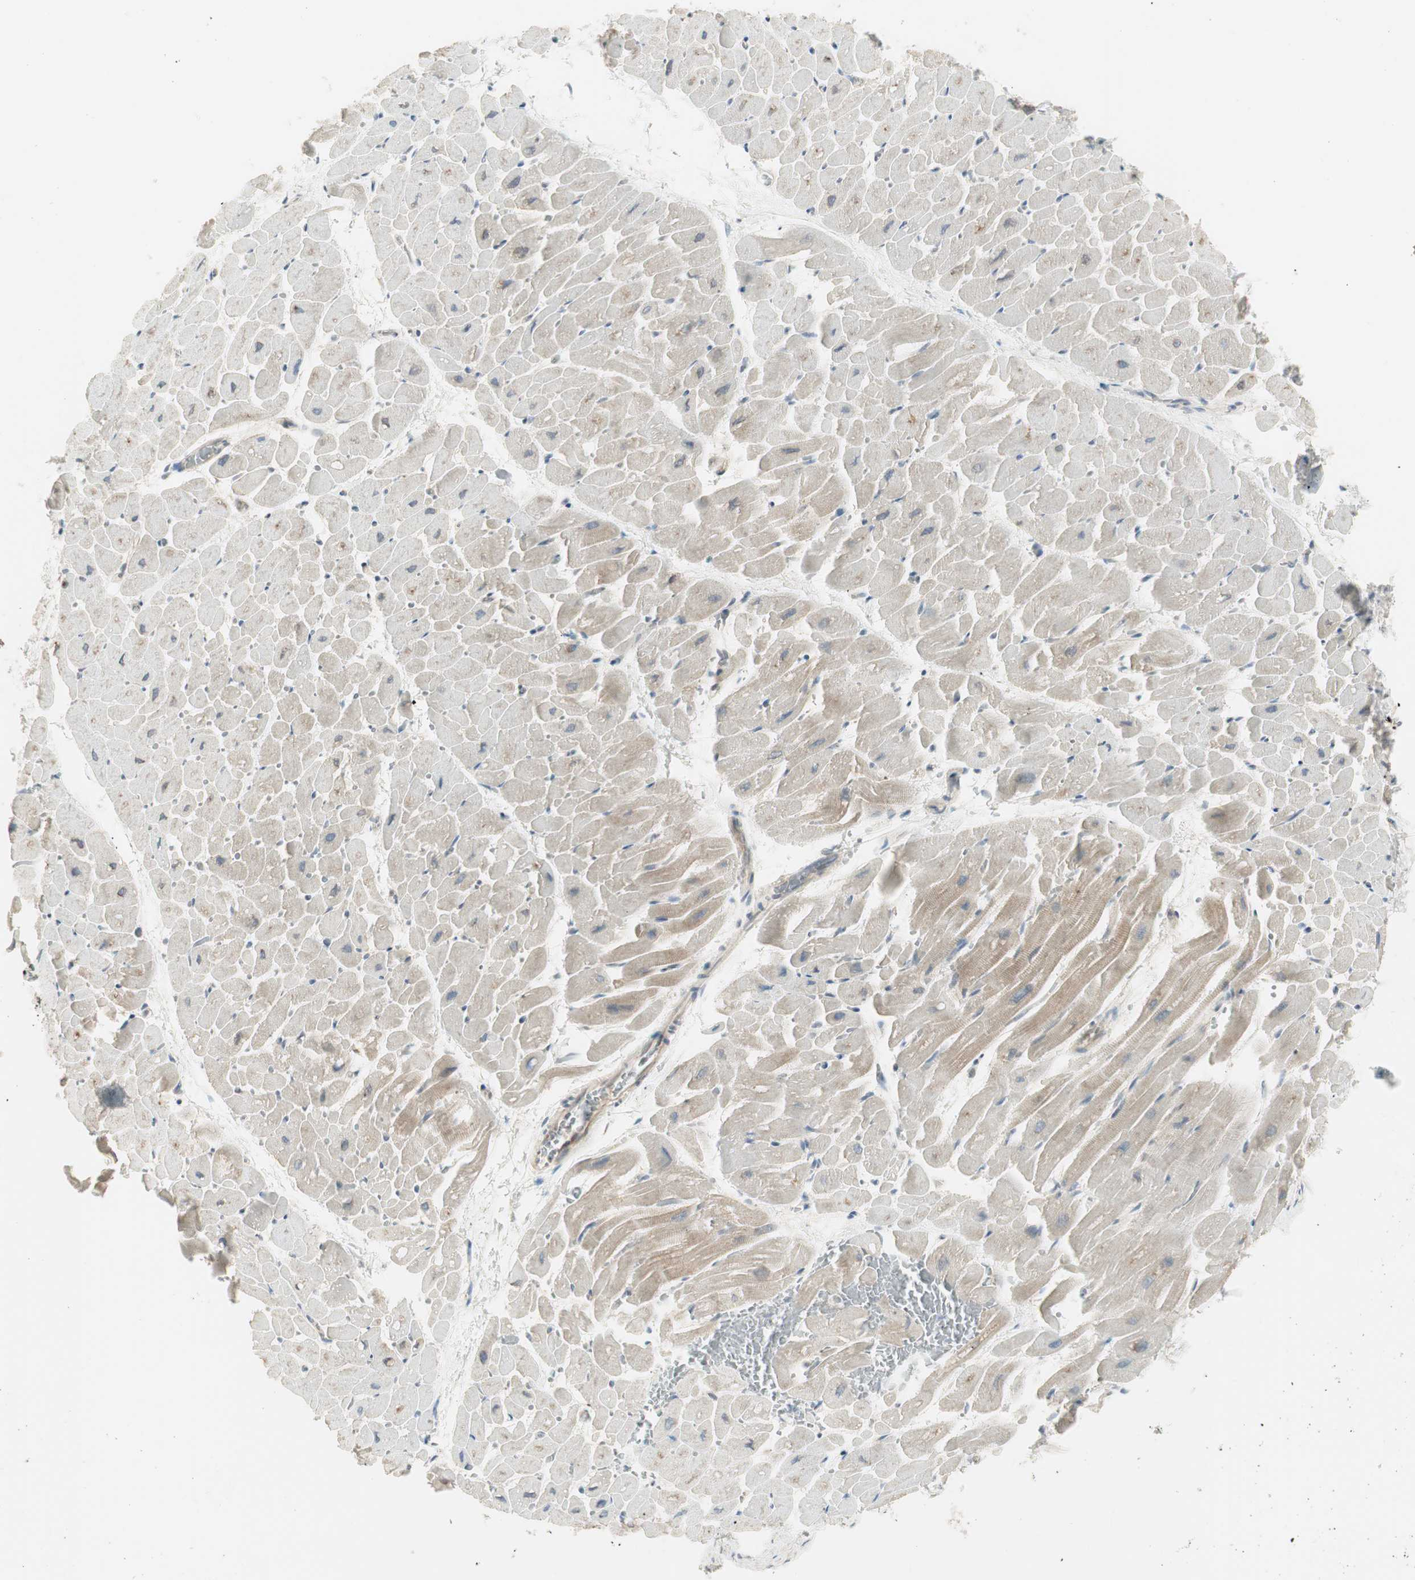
{"staining": {"intensity": "weak", "quantity": "25%-75%", "location": "cytoplasmic/membranous"}, "tissue": "heart muscle", "cell_type": "Cardiomyocytes", "image_type": "normal", "snomed": [{"axis": "morphology", "description": "Normal tissue, NOS"}, {"axis": "topography", "description": "Heart"}], "caption": "The immunohistochemical stain shows weak cytoplasmic/membranous staining in cardiomyocytes of unremarkable heart muscle.", "gene": "STON1", "patient": {"sex": "male", "age": 45}}